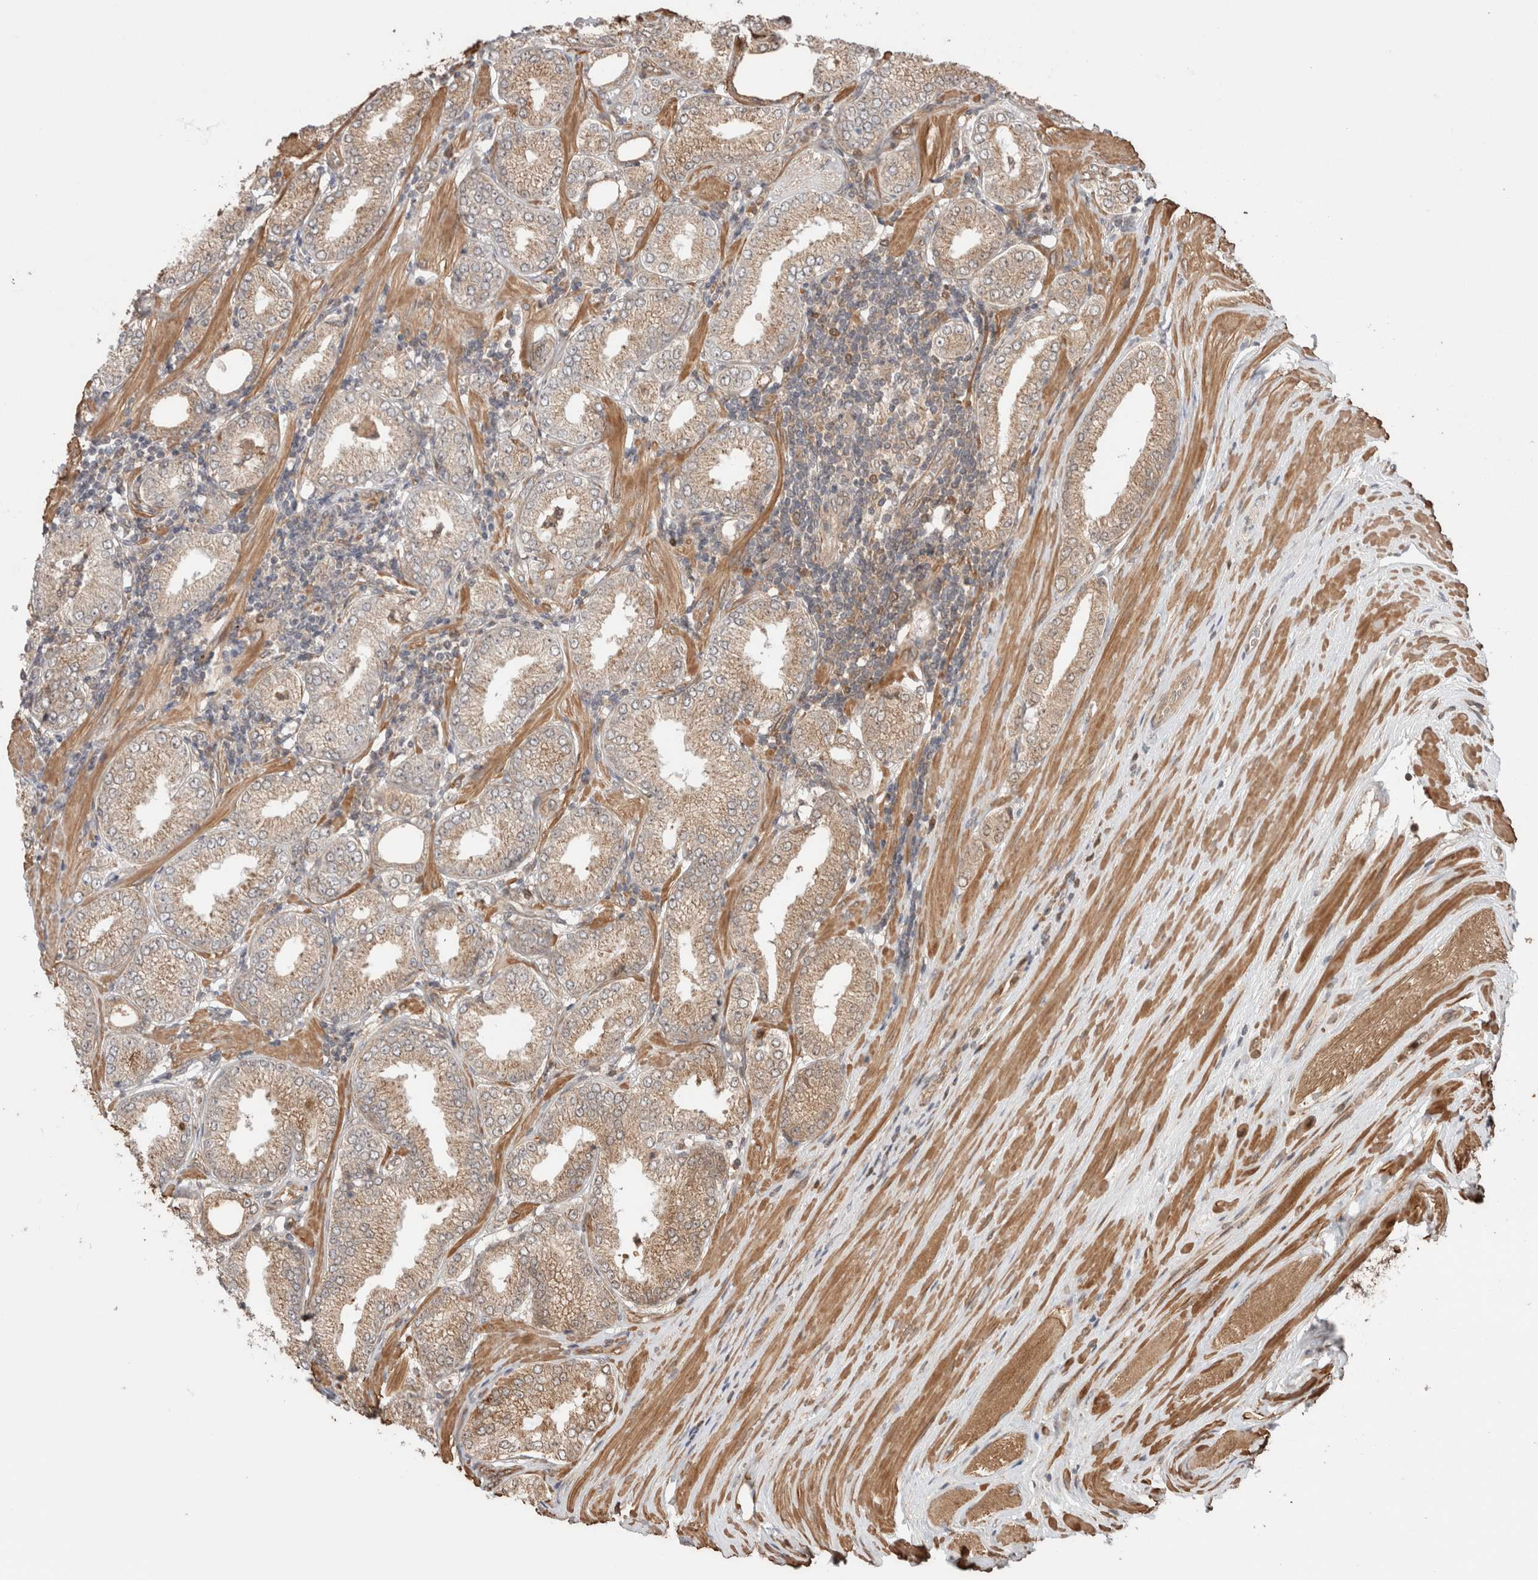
{"staining": {"intensity": "weak", "quantity": ">75%", "location": "cytoplasmic/membranous"}, "tissue": "prostate cancer", "cell_type": "Tumor cells", "image_type": "cancer", "snomed": [{"axis": "morphology", "description": "Adenocarcinoma, Low grade"}, {"axis": "topography", "description": "Prostate"}], "caption": "Brown immunohistochemical staining in human prostate adenocarcinoma (low-grade) reveals weak cytoplasmic/membranous positivity in about >75% of tumor cells.", "gene": "ZNF649", "patient": {"sex": "male", "age": 62}}